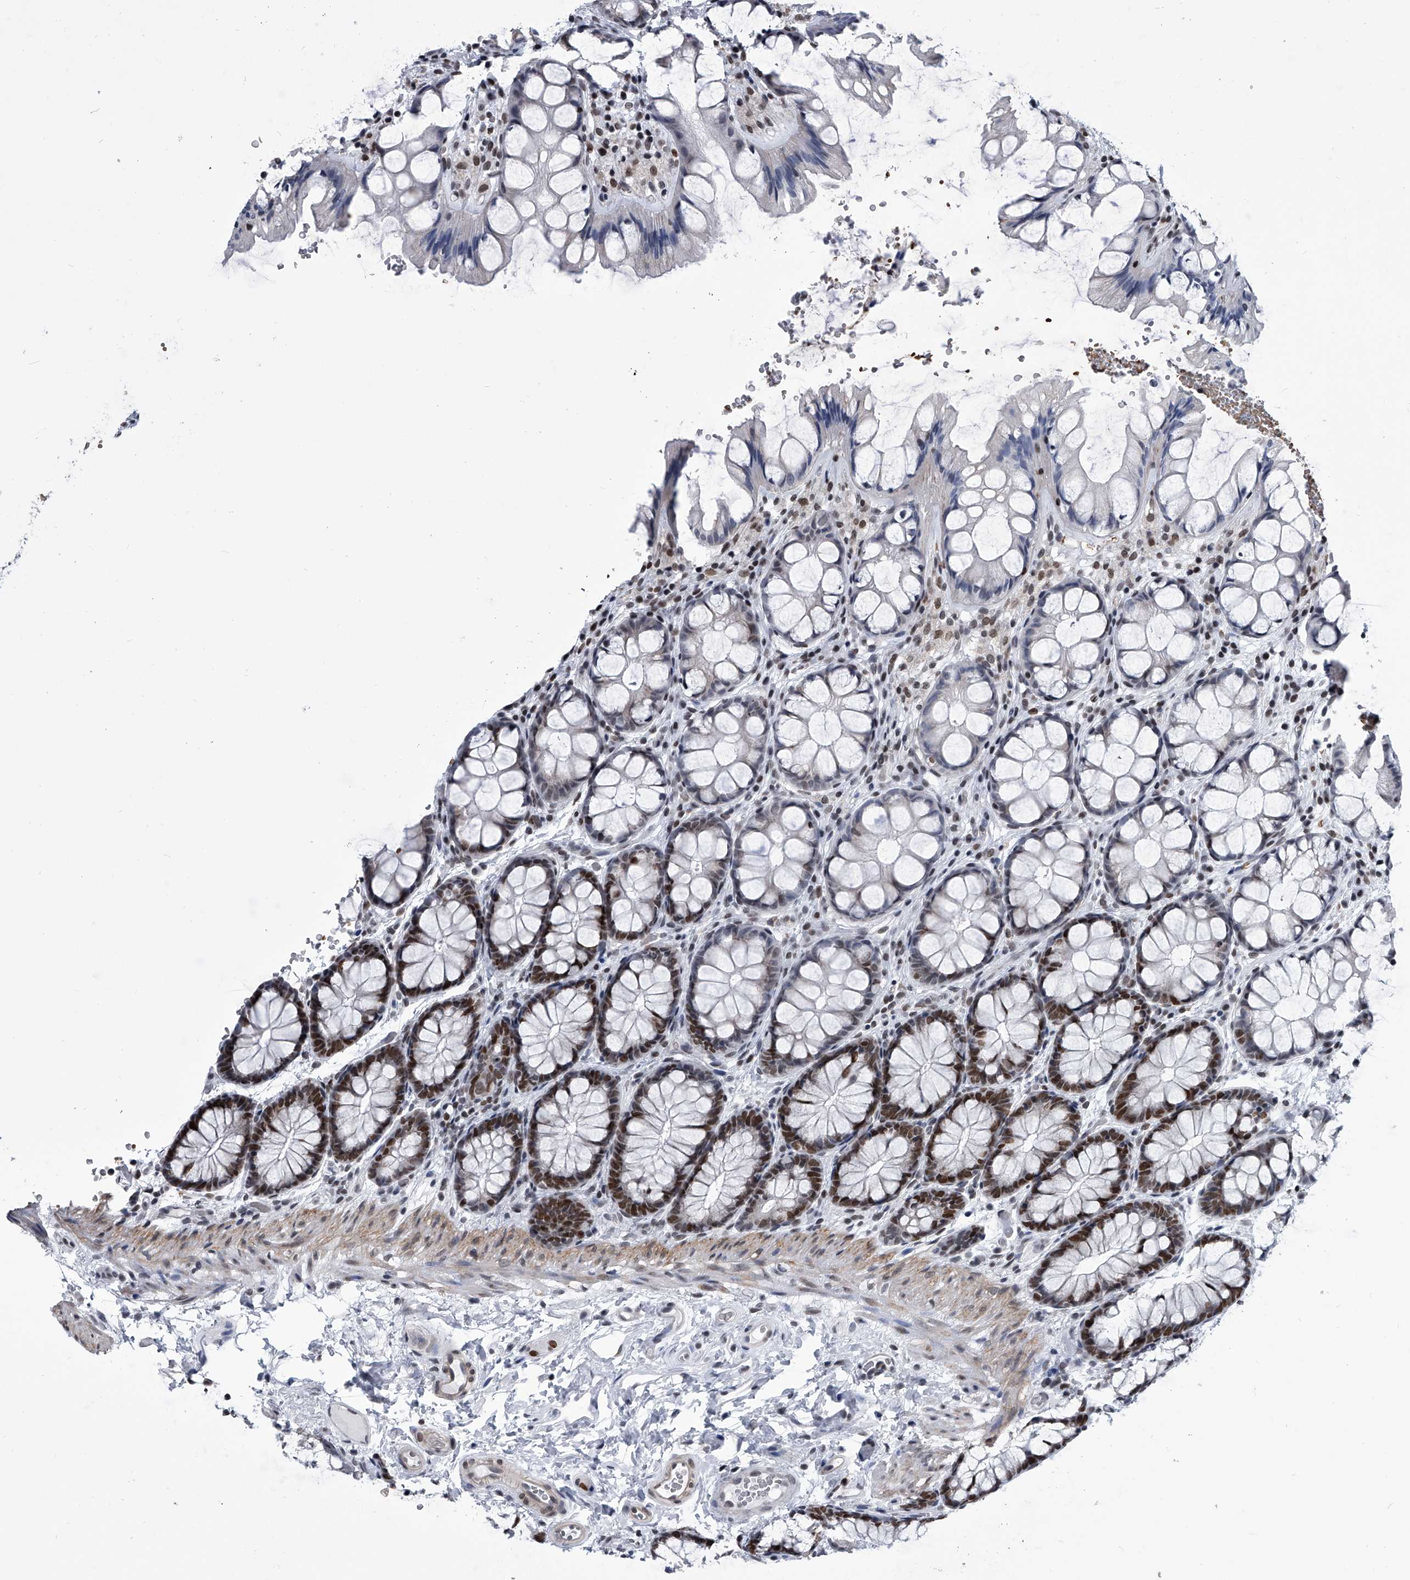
{"staining": {"intensity": "moderate", "quantity": "25%-75%", "location": "nuclear"}, "tissue": "colon", "cell_type": "Endothelial cells", "image_type": "normal", "snomed": [{"axis": "morphology", "description": "Normal tissue, NOS"}, {"axis": "topography", "description": "Colon"}], "caption": "This is an image of IHC staining of unremarkable colon, which shows moderate expression in the nuclear of endothelial cells.", "gene": "SIM2", "patient": {"sex": "male", "age": 47}}